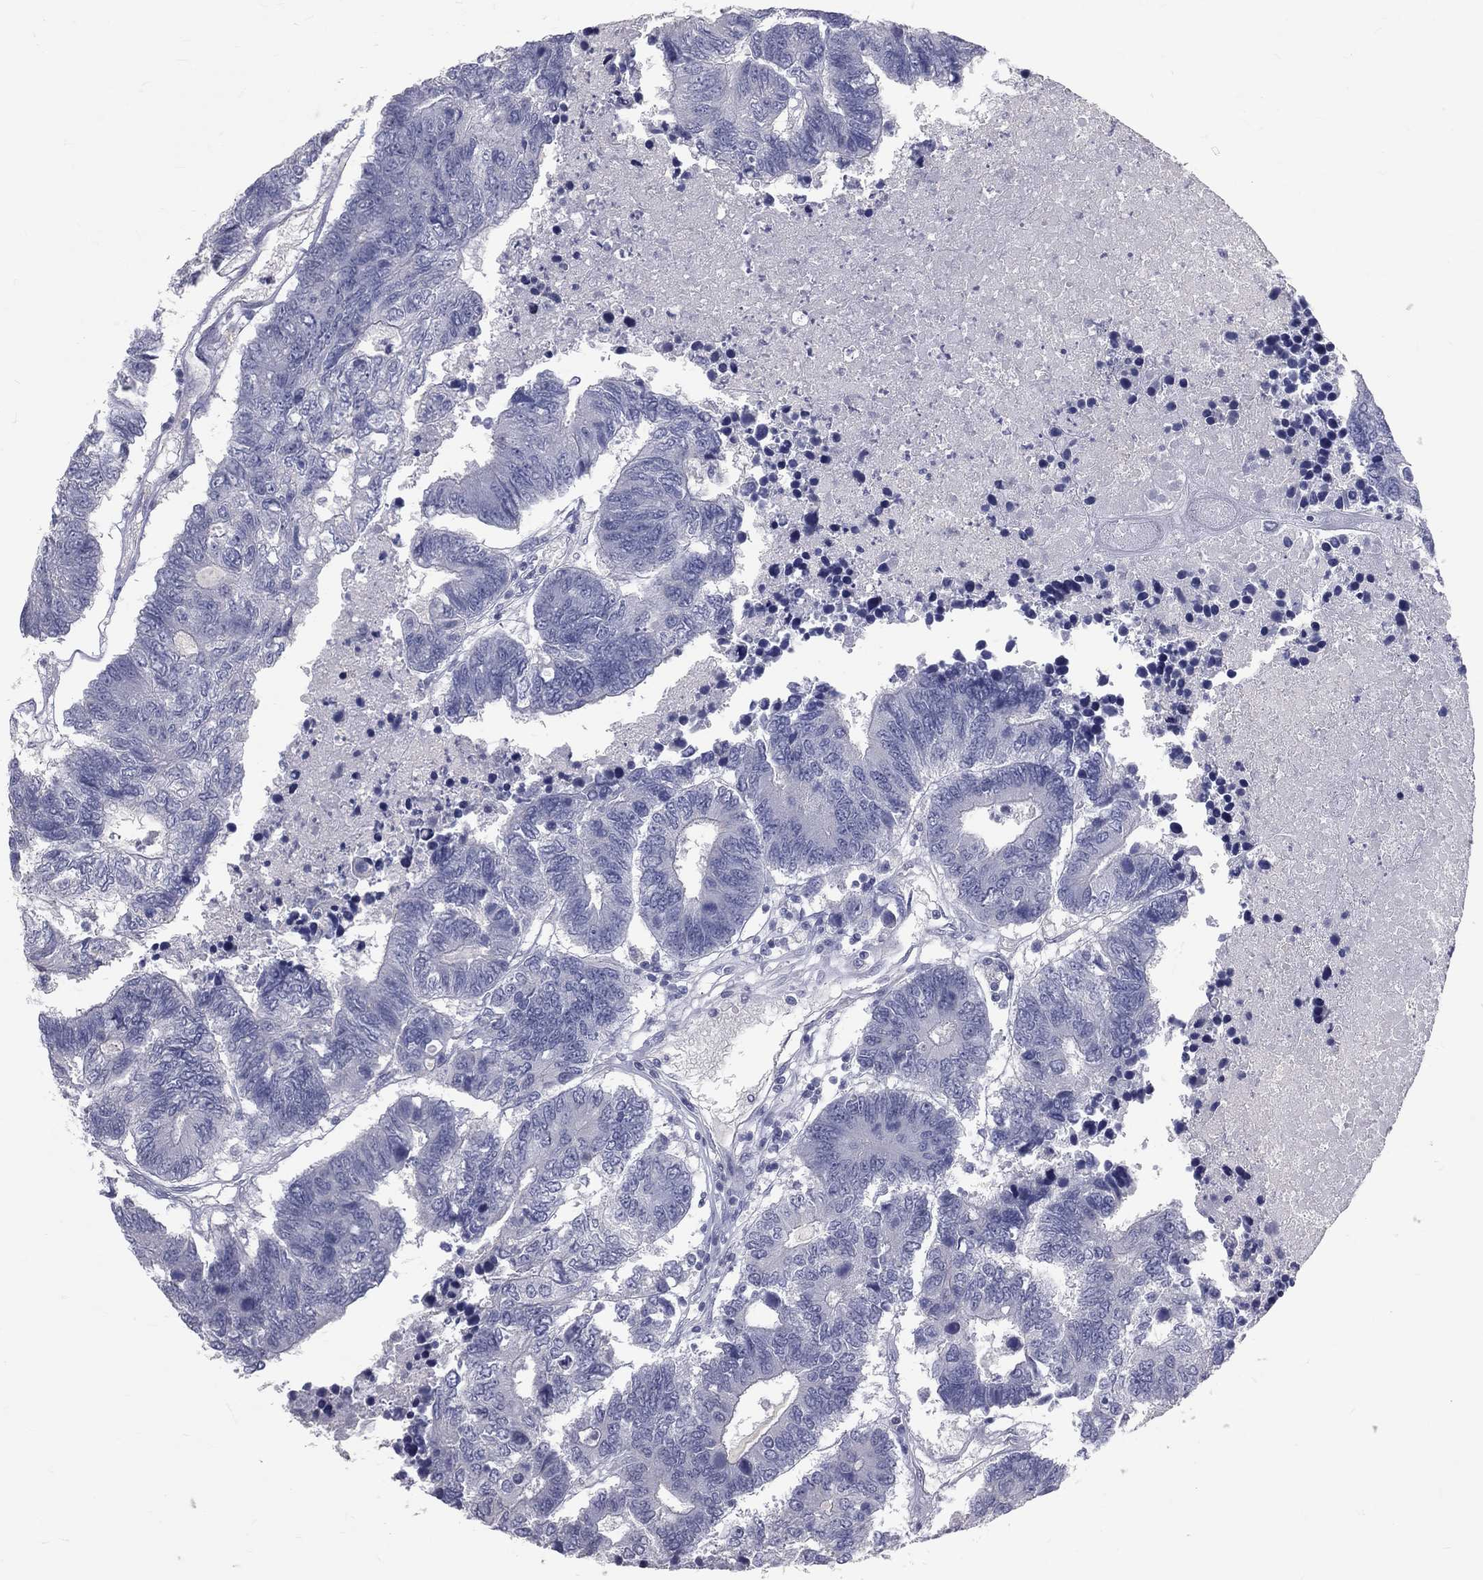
{"staining": {"intensity": "negative", "quantity": "none", "location": "none"}, "tissue": "colorectal cancer", "cell_type": "Tumor cells", "image_type": "cancer", "snomed": [{"axis": "morphology", "description": "Adenocarcinoma, NOS"}, {"axis": "topography", "description": "Colon"}], "caption": "This image is of colorectal cancer stained with IHC to label a protein in brown with the nuclei are counter-stained blue. There is no expression in tumor cells.", "gene": "TFPI2", "patient": {"sex": "female", "age": 48}}